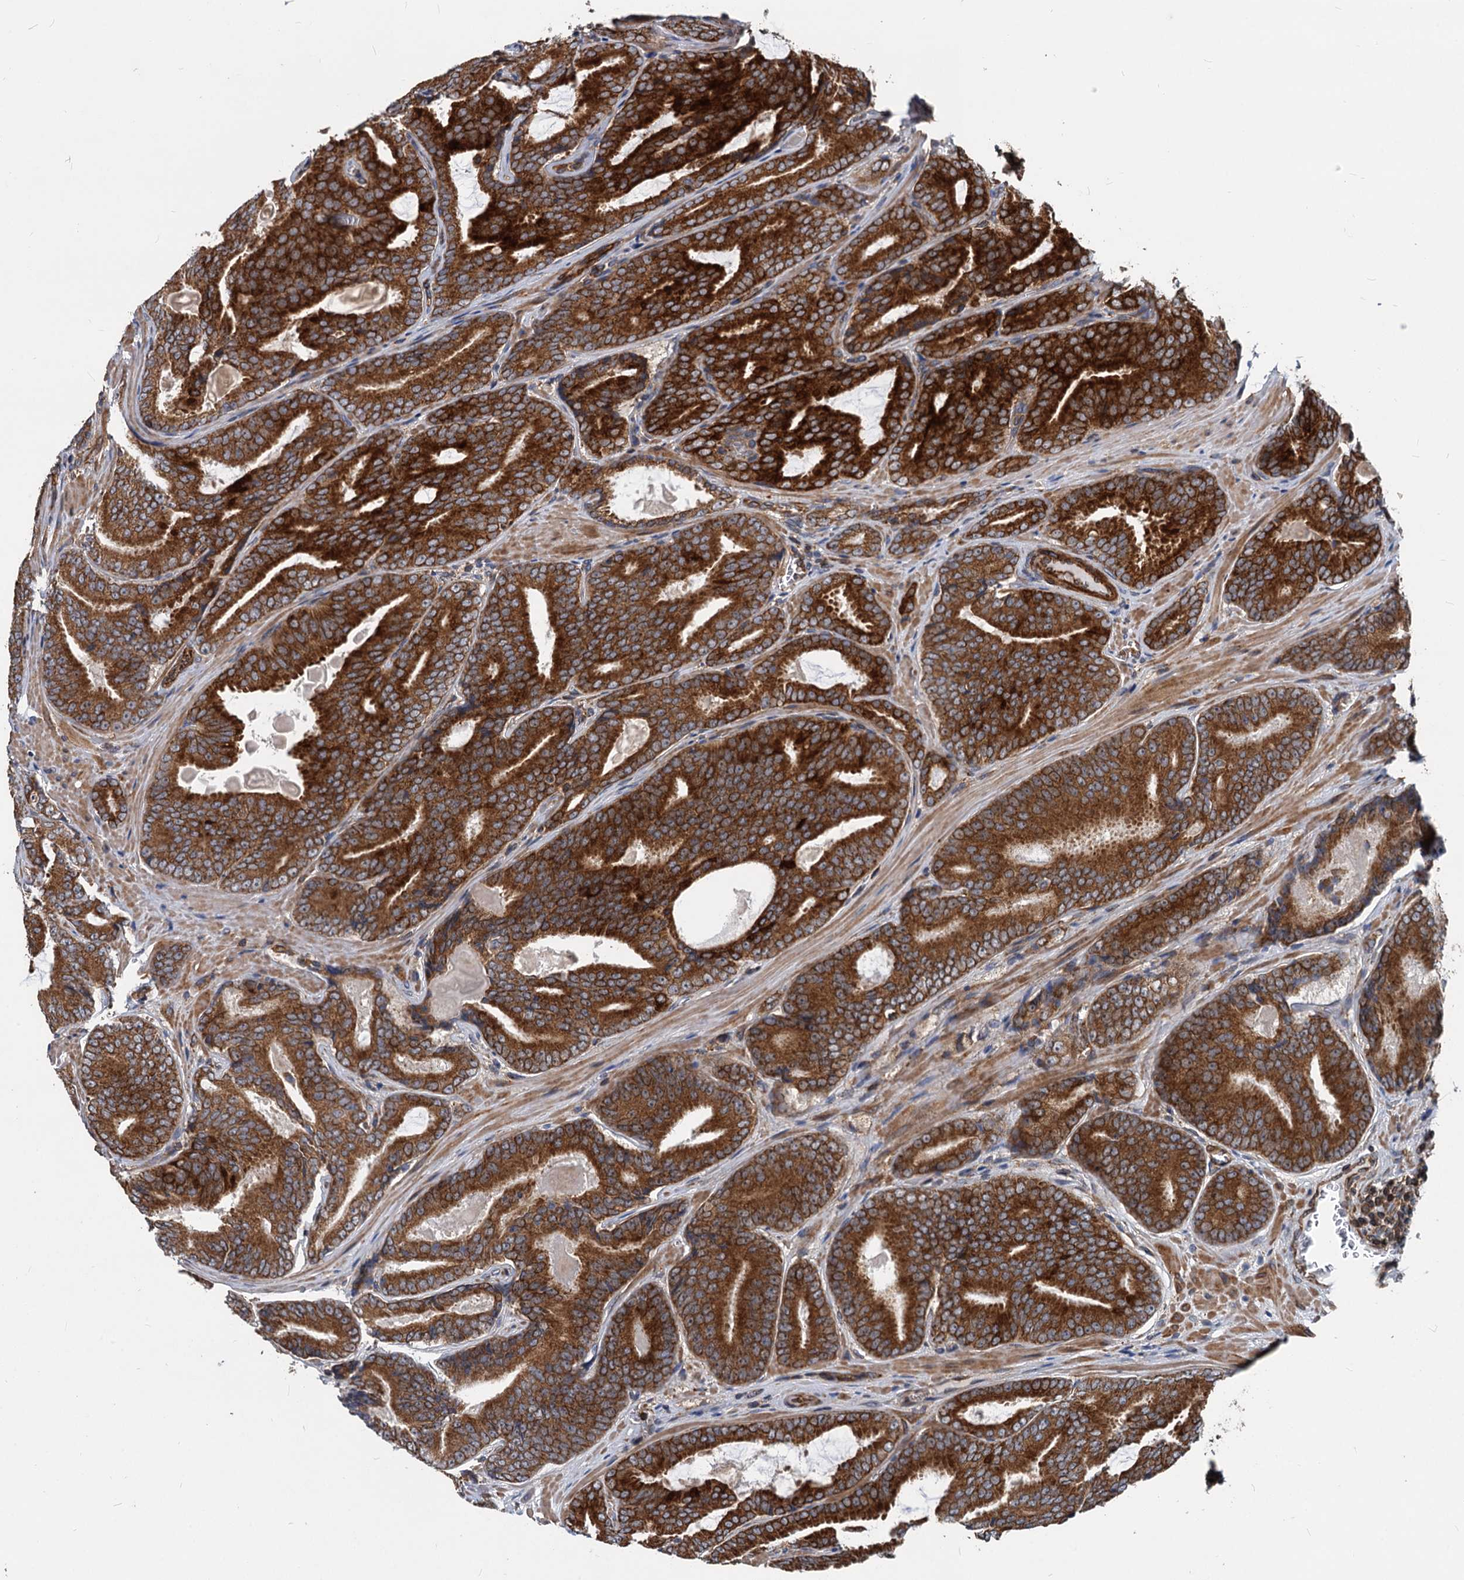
{"staining": {"intensity": "strong", "quantity": ">75%", "location": "cytoplasmic/membranous"}, "tissue": "prostate cancer", "cell_type": "Tumor cells", "image_type": "cancer", "snomed": [{"axis": "morphology", "description": "Adenocarcinoma, High grade"}, {"axis": "topography", "description": "Prostate"}], "caption": "Human prostate cancer (high-grade adenocarcinoma) stained for a protein (brown) shows strong cytoplasmic/membranous positive positivity in about >75% of tumor cells.", "gene": "STIM1", "patient": {"sex": "male", "age": 66}}